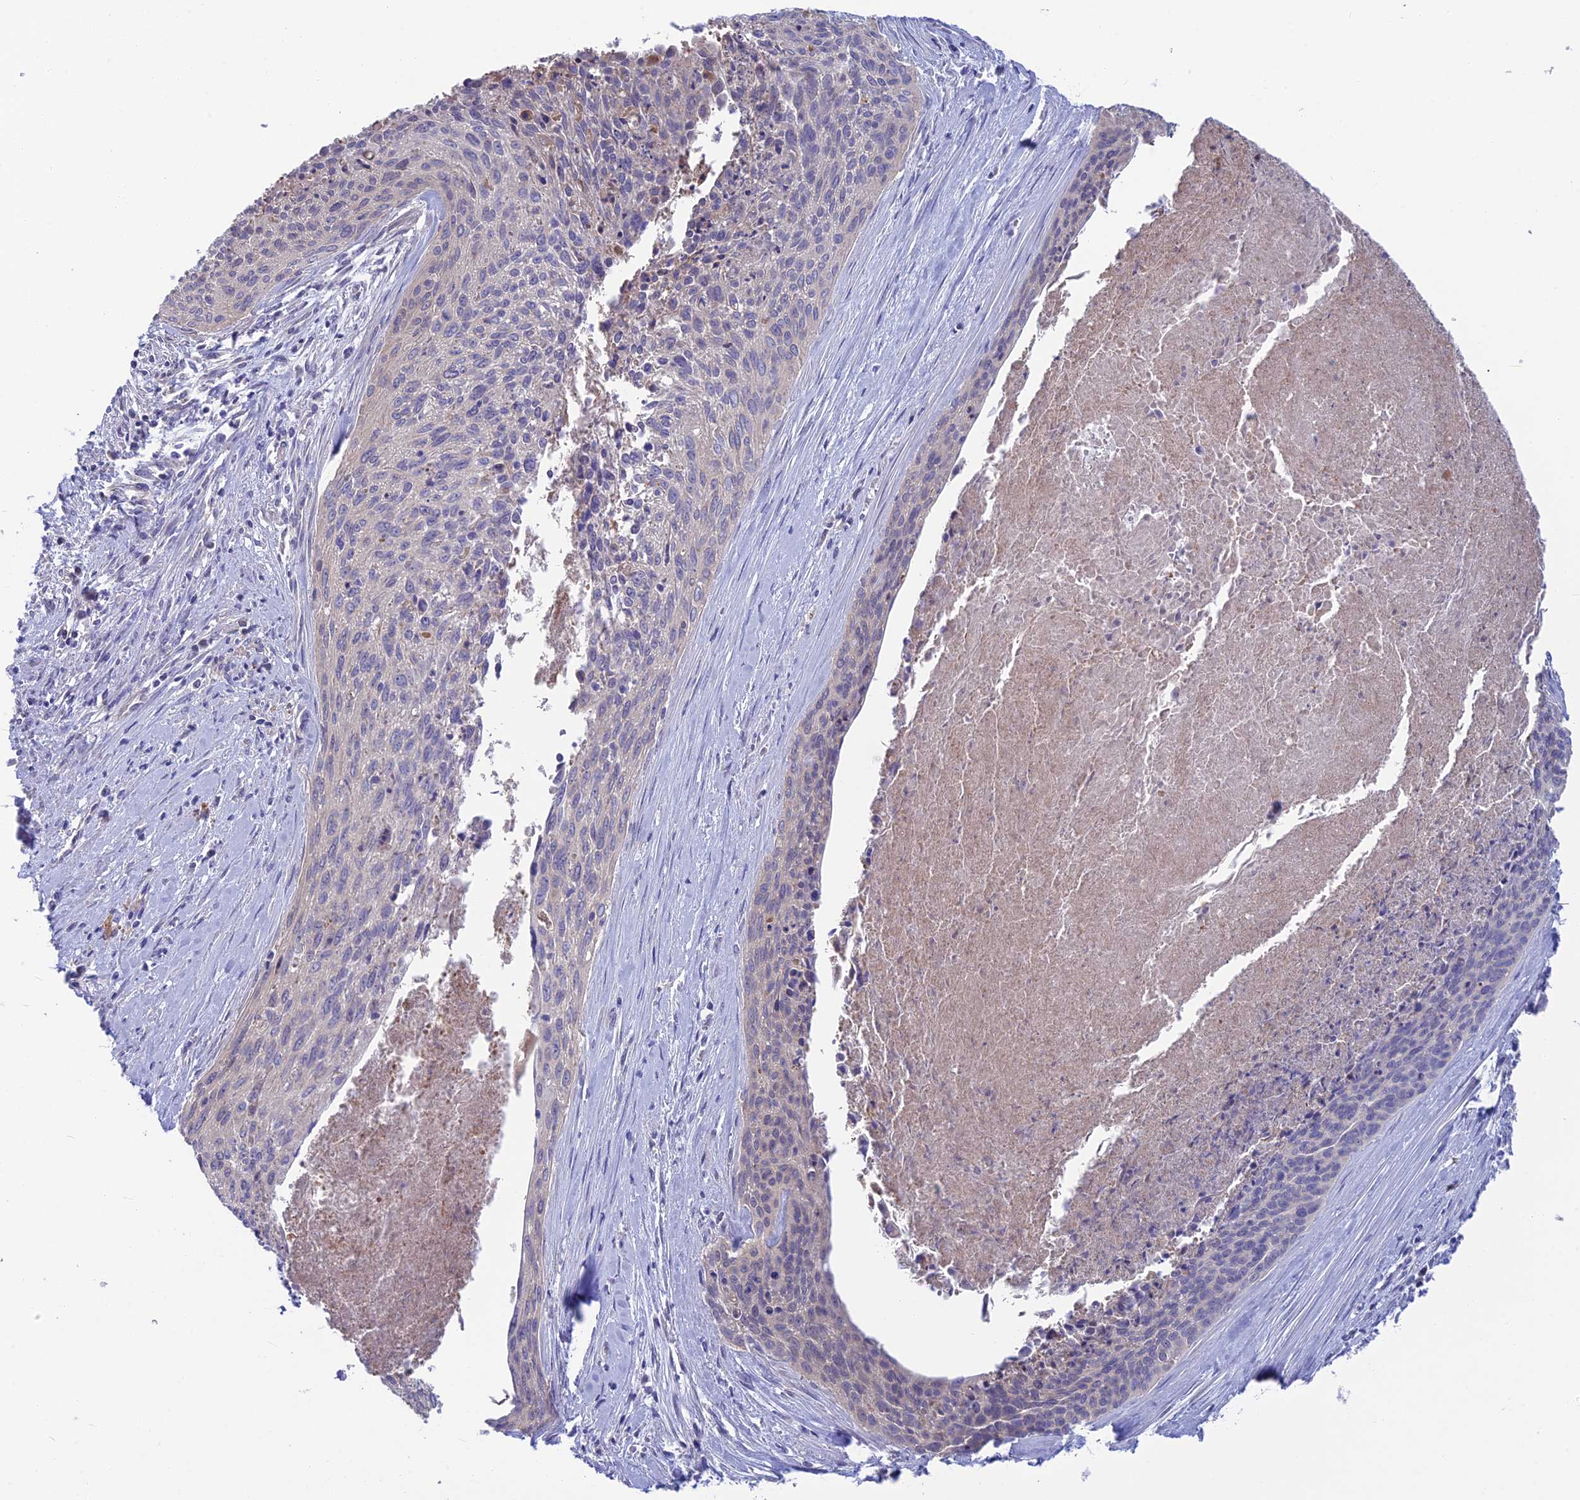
{"staining": {"intensity": "negative", "quantity": "none", "location": "none"}, "tissue": "cervical cancer", "cell_type": "Tumor cells", "image_type": "cancer", "snomed": [{"axis": "morphology", "description": "Squamous cell carcinoma, NOS"}, {"axis": "topography", "description": "Cervix"}], "caption": "This is a photomicrograph of IHC staining of cervical cancer (squamous cell carcinoma), which shows no positivity in tumor cells.", "gene": "SNAP91", "patient": {"sex": "female", "age": 55}}